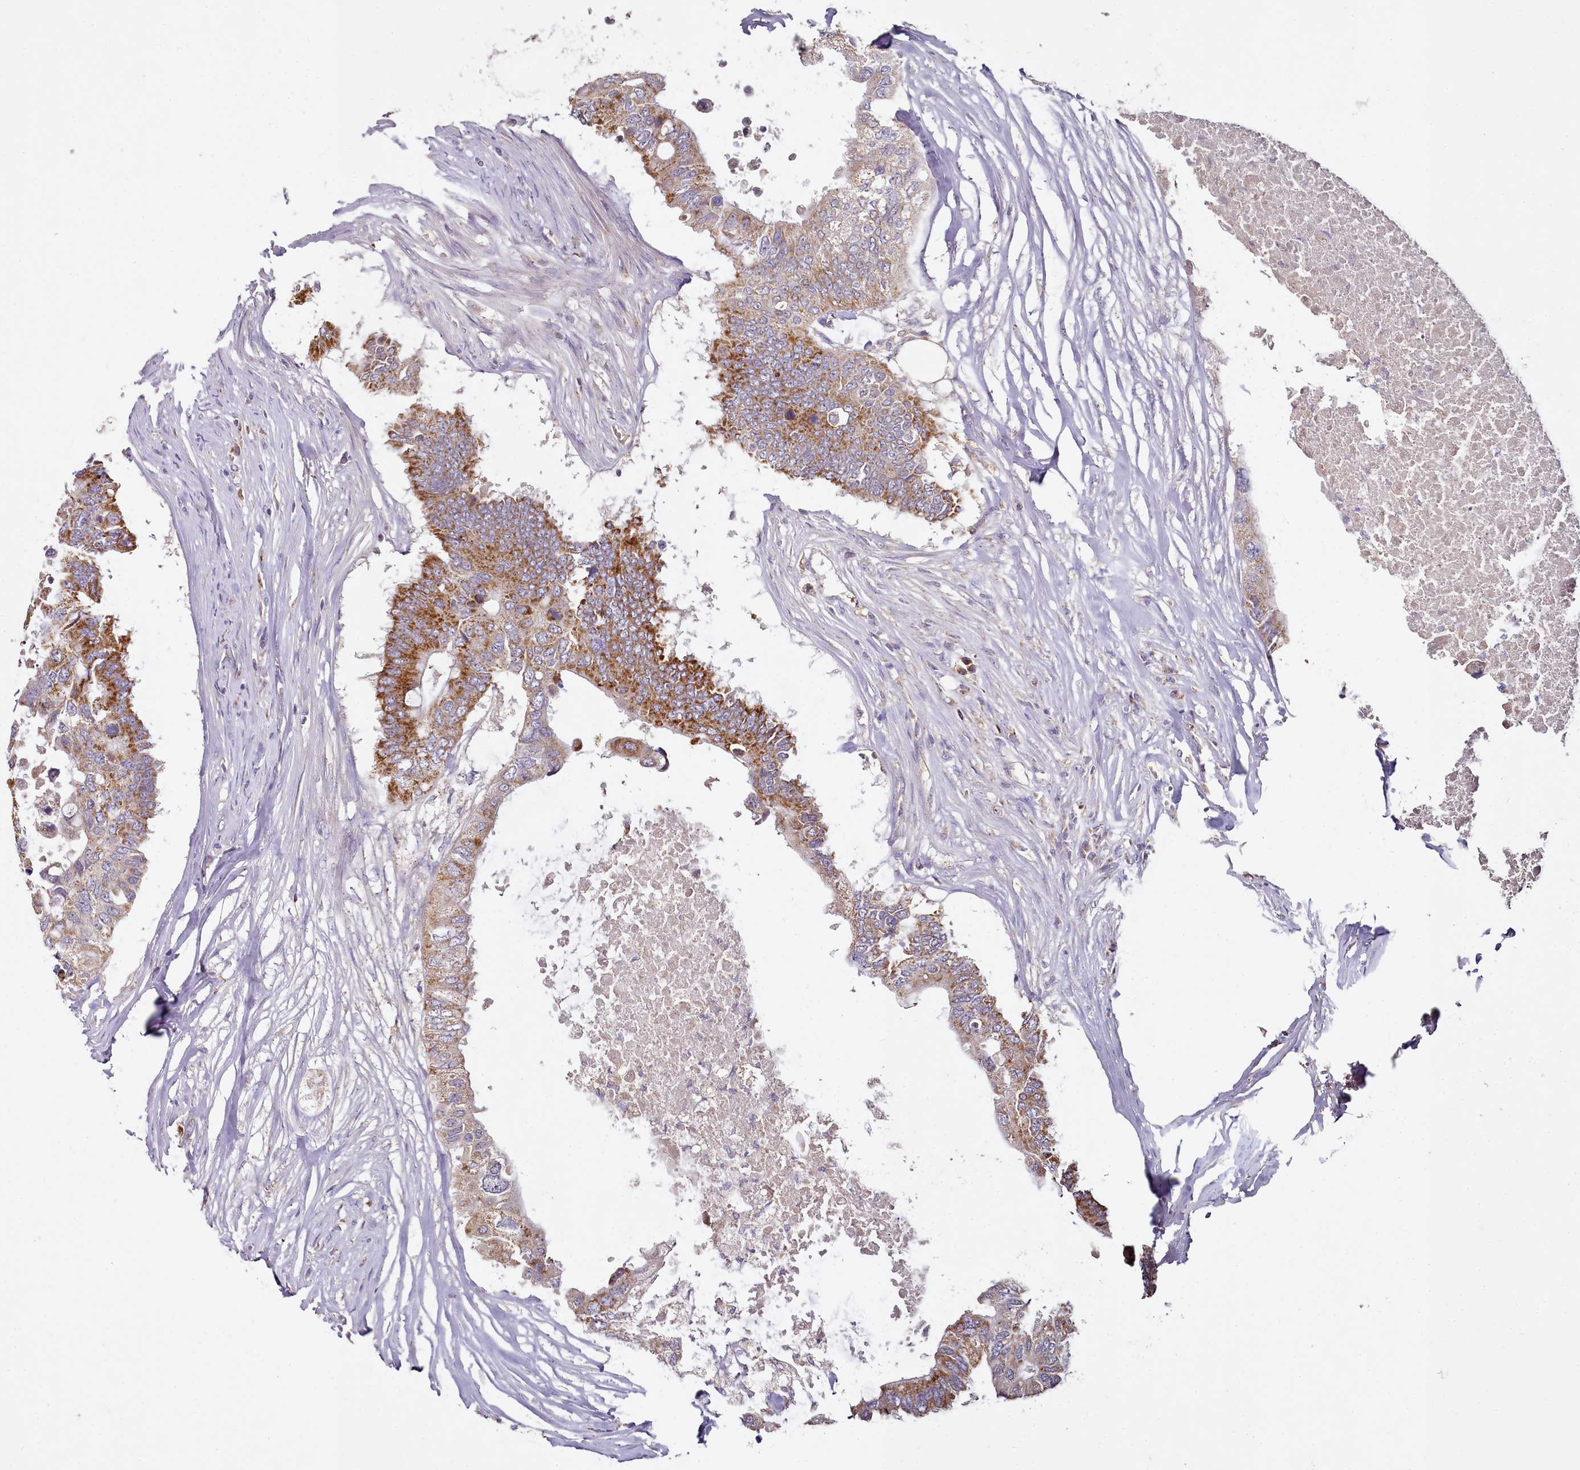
{"staining": {"intensity": "strong", "quantity": ">75%", "location": "cytoplasmic/membranous"}, "tissue": "colorectal cancer", "cell_type": "Tumor cells", "image_type": "cancer", "snomed": [{"axis": "morphology", "description": "Adenocarcinoma, NOS"}, {"axis": "topography", "description": "Colon"}], "caption": "Colorectal cancer (adenocarcinoma) was stained to show a protein in brown. There is high levels of strong cytoplasmic/membranous positivity in approximately >75% of tumor cells. Using DAB (brown) and hematoxylin (blue) stains, captured at high magnification using brightfield microscopy.", "gene": "ACSS1", "patient": {"sex": "male", "age": 71}}